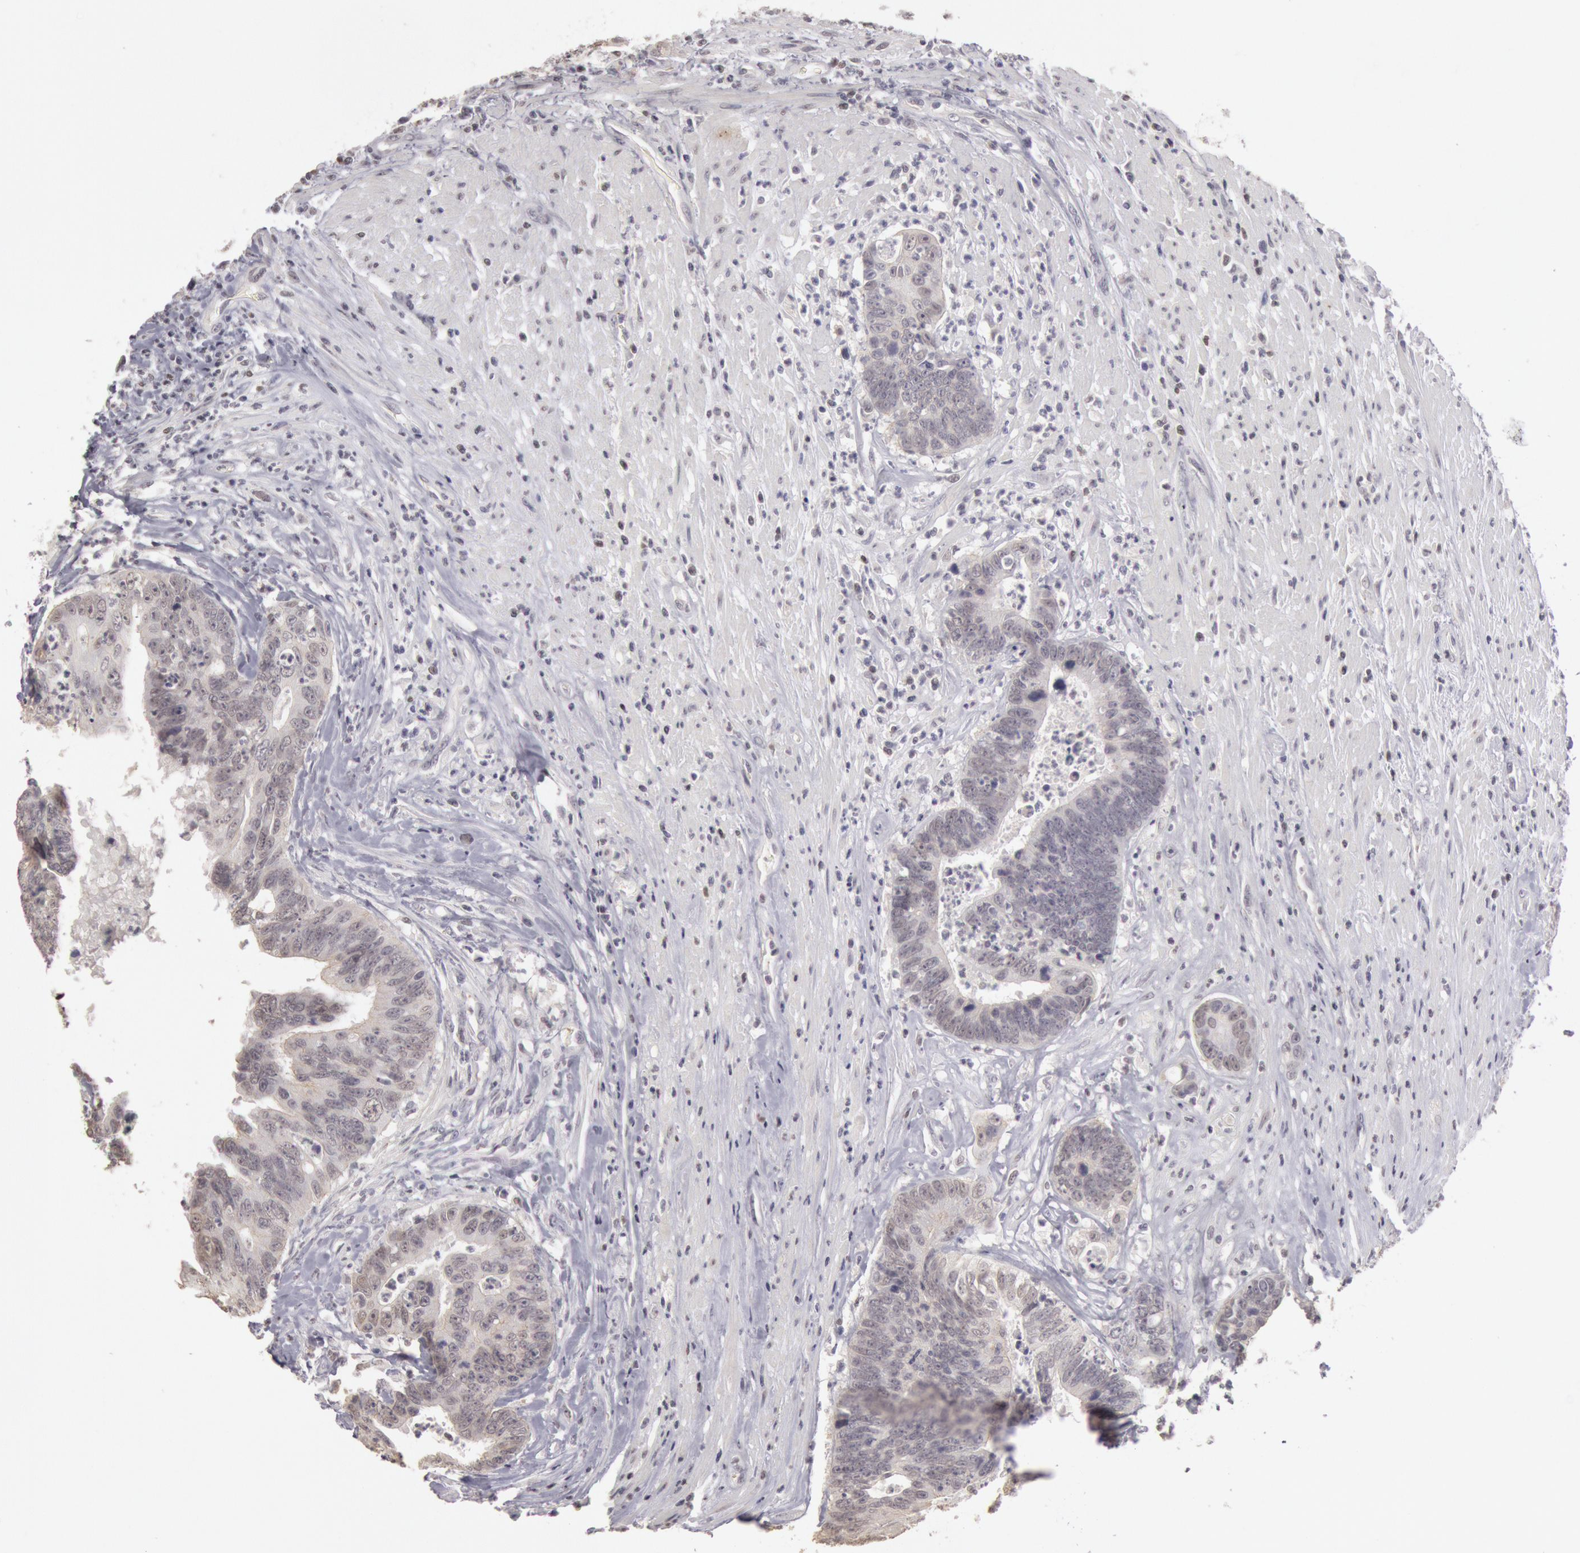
{"staining": {"intensity": "negative", "quantity": "none", "location": "none"}, "tissue": "colorectal cancer", "cell_type": "Tumor cells", "image_type": "cancer", "snomed": [{"axis": "morphology", "description": "Adenocarcinoma, NOS"}, {"axis": "topography", "description": "Rectum"}], "caption": "Immunohistochemistry (IHC) micrograph of human colorectal cancer stained for a protein (brown), which exhibits no expression in tumor cells.", "gene": "RIMBP3C", "patient": {"sex": "female", "age": 65}}